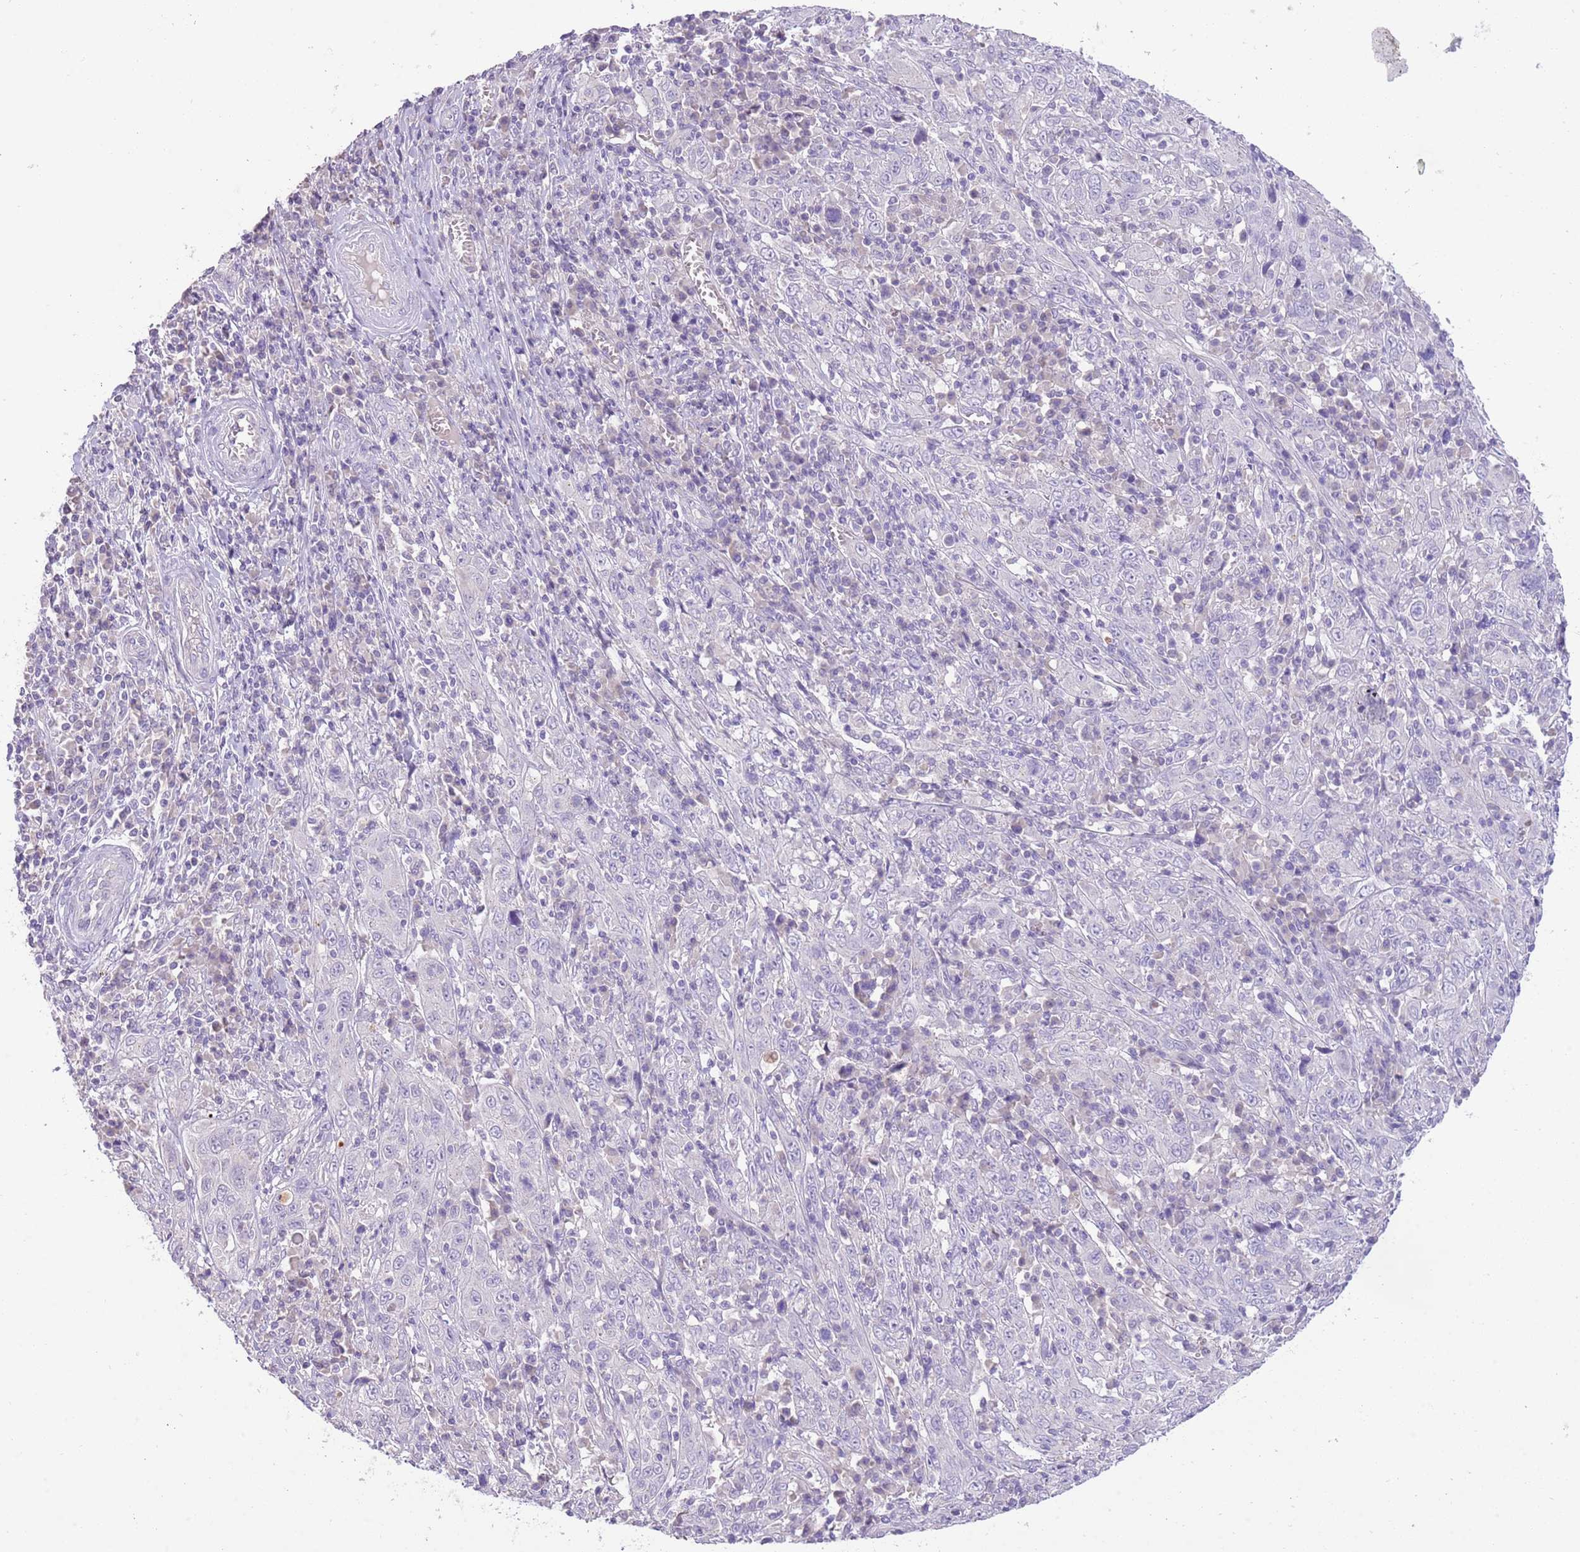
{"staining": {"intensity": "negative", "quantity": "none", "location": "none"}, "tissue": "cervical cancer", "cell_type": "Tumor cells", "image_type": "cancer", "snomed": [{"axis": "morphology", "description": "Squamous cell carcinoma, NOS"}, {"axis": "topography", "description": "Cervix"}], "caption": "Immunohistochemistry (IHC) image of neoplastic tissue: squamous cell carcinoma (cervical) stained with DAB (3,3'-diaminobenzidine) demonstrates no significant protein expression in tumor cells.", "gene": "SFTPA1", "patient": {"sex": "female", "age": 46}}